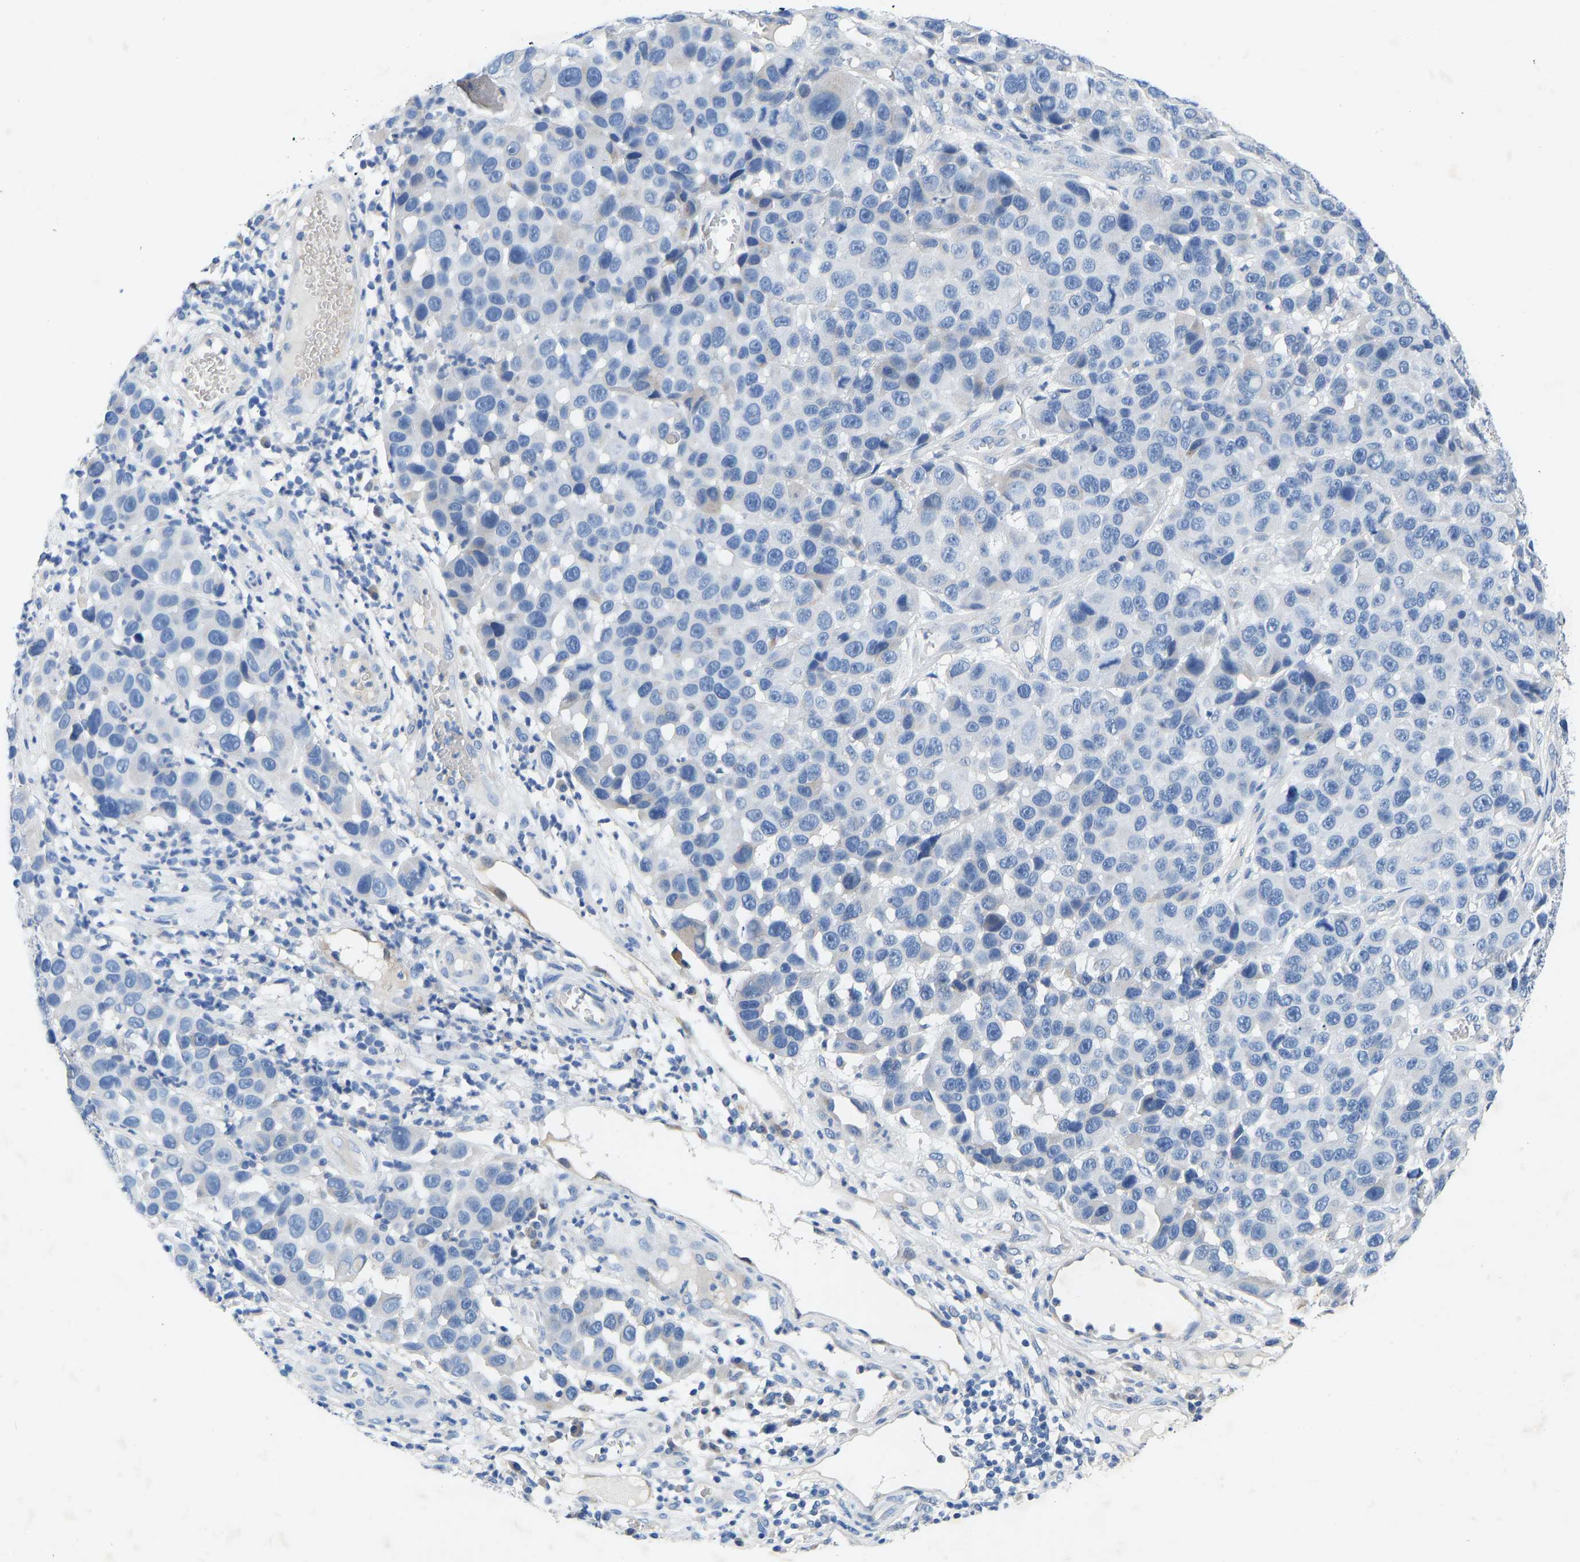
{"staining": {"intensity": "negative", "quantity": "none", "location": "none"}, "tissue": "melanoma", "cell_type": "Tumor cells", "image_type": "cancer", "snomed": [{"axis": "morphology", "description": "Malignant melanoma, NOS"}, {"axis": "topography", "description": "Skin"}], "caption": "Immunohistochemistry of malignant melanoma demonstrates no staining in tumor cells.", "gene": "RBP1", "patient": {"sex": "male", "age": 53}}